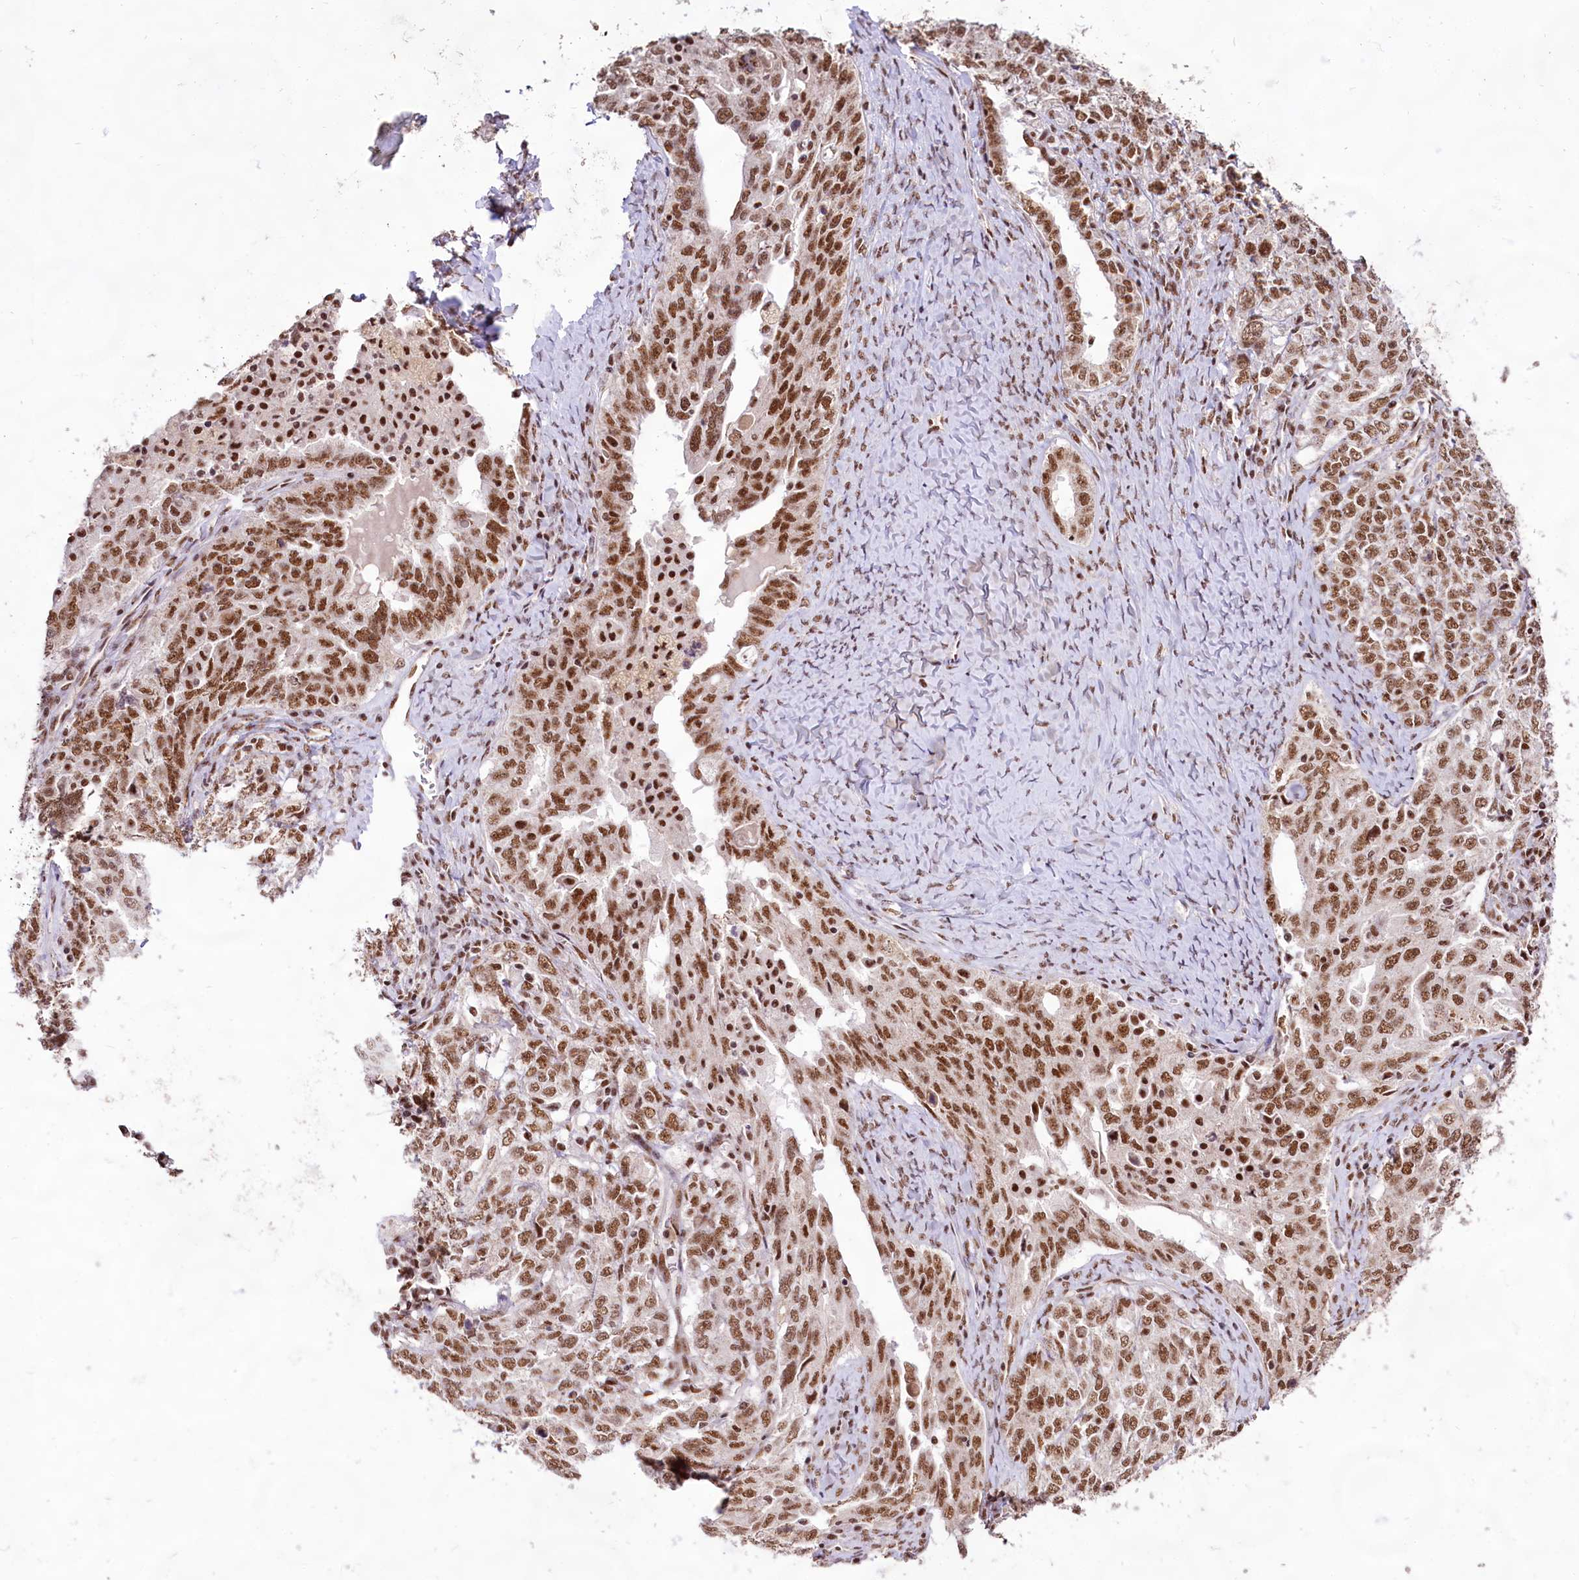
{"staining": {"intensity": "moderate", "quantity": ">75%", "location": "nuclear"}, "tissue": "ovarian cancer", "cell_type": "Tumor cells", "image_type": "cancer", "snomed": [{"axis": "morphology", "description": "Carcinoma, endometroid"}, {"axis": "topography", "description": "Ovary"}], "caption": "A medium amount of moderate nuclear expression is appreciated in approximately >75% of tumor cells in endometroid carcinoma (ovarian) tissue.", "gene": "HIRA", "patient": {"sex": "female", "age": 62}}